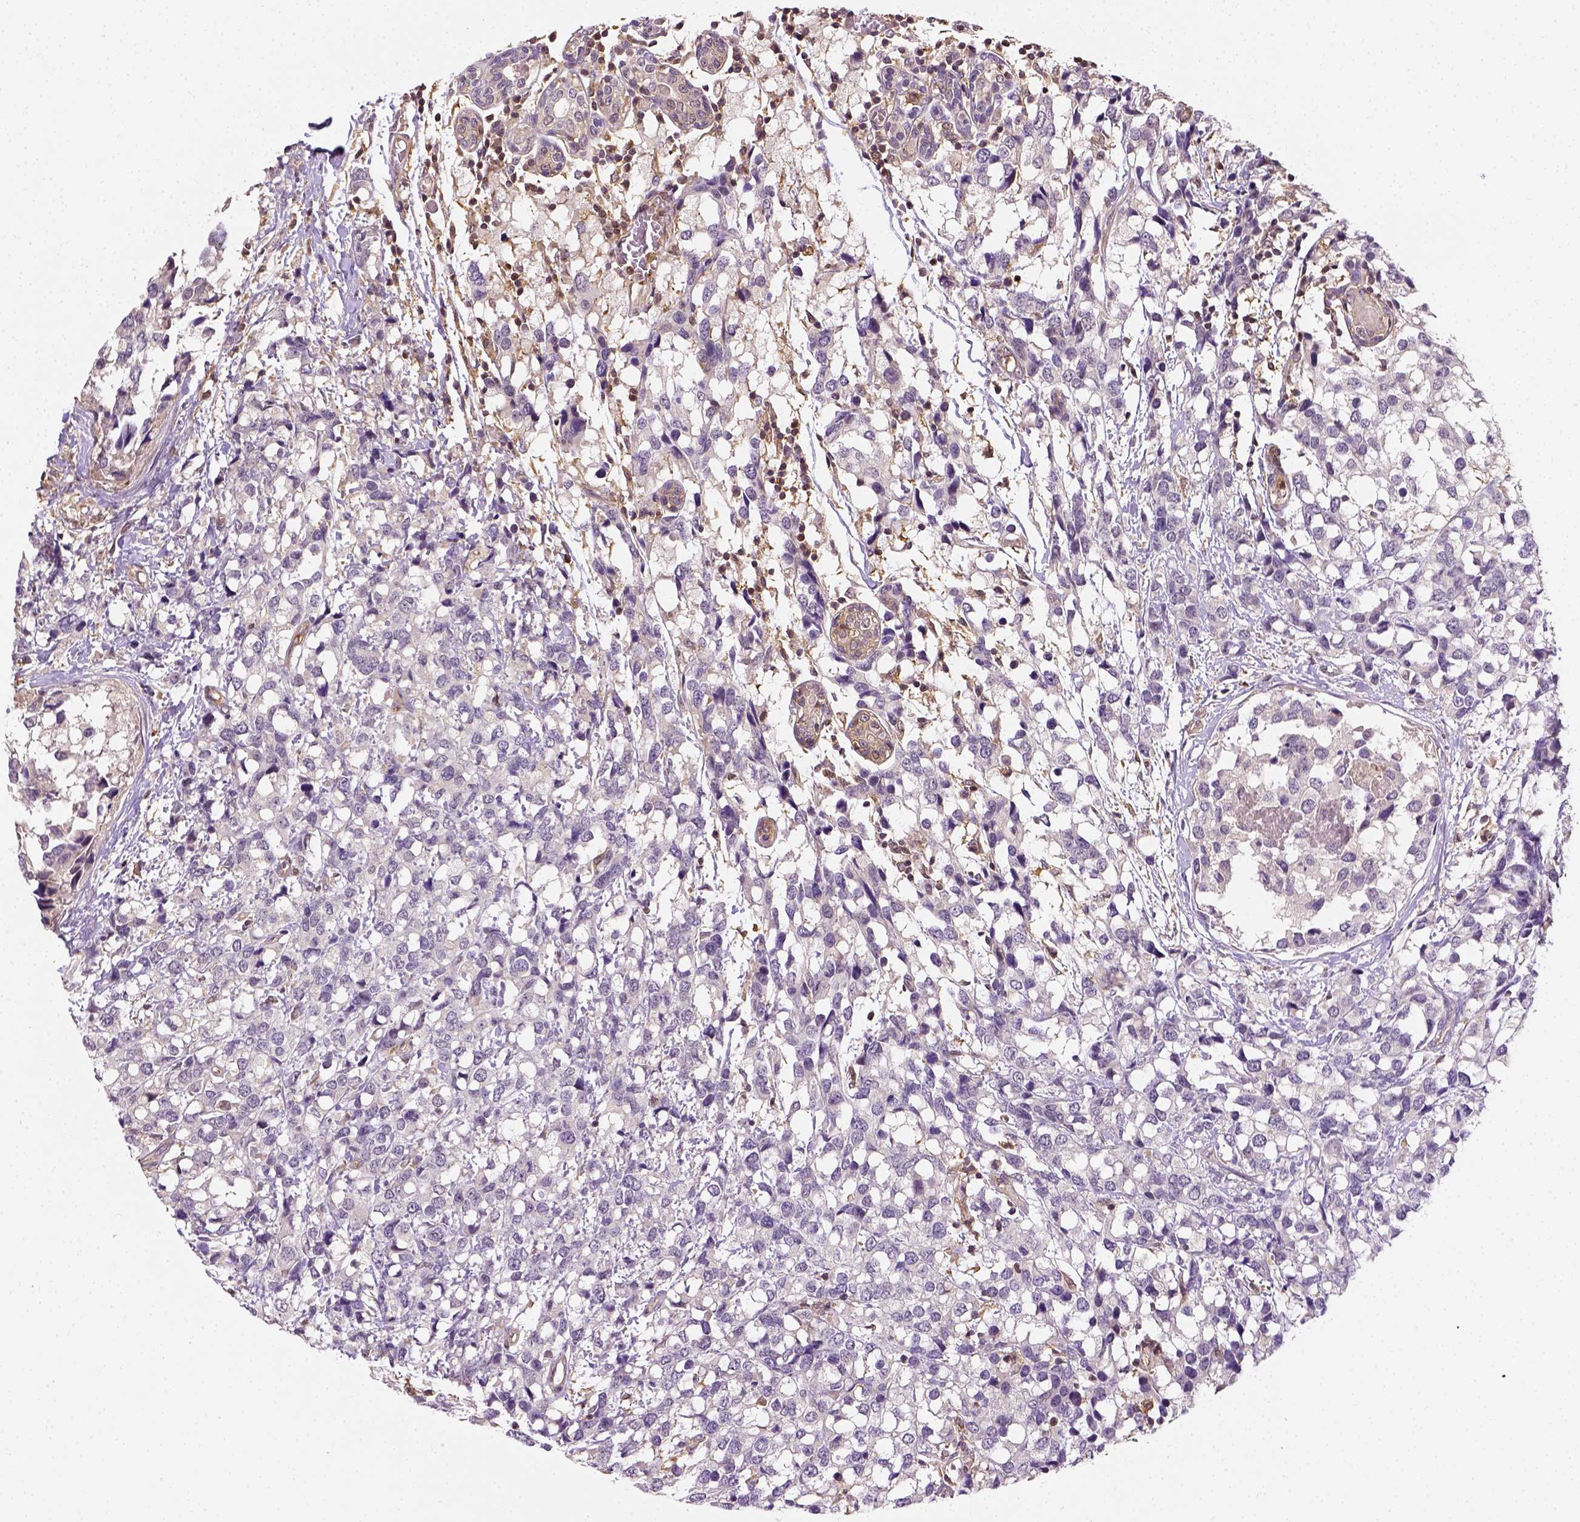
{"staining": {"intensity": "negative", "quantity": "none", "location": "none"}, "tissue": "breast cancer", "cell_type": "Tumor cells", "image_type": "cancer", "snomed": [{"axis": "morphology", "description": "Lobular carcinoma"}, {"axis": "topography", "description": "Breast"}], "caption": "Breast lobular carcinoma stained for a protein using immunohistochemistry (IHC) demonstrates no positivity tumor cells.", "gene": "MATK", "patient": {"sex": "female", "age": 59}}